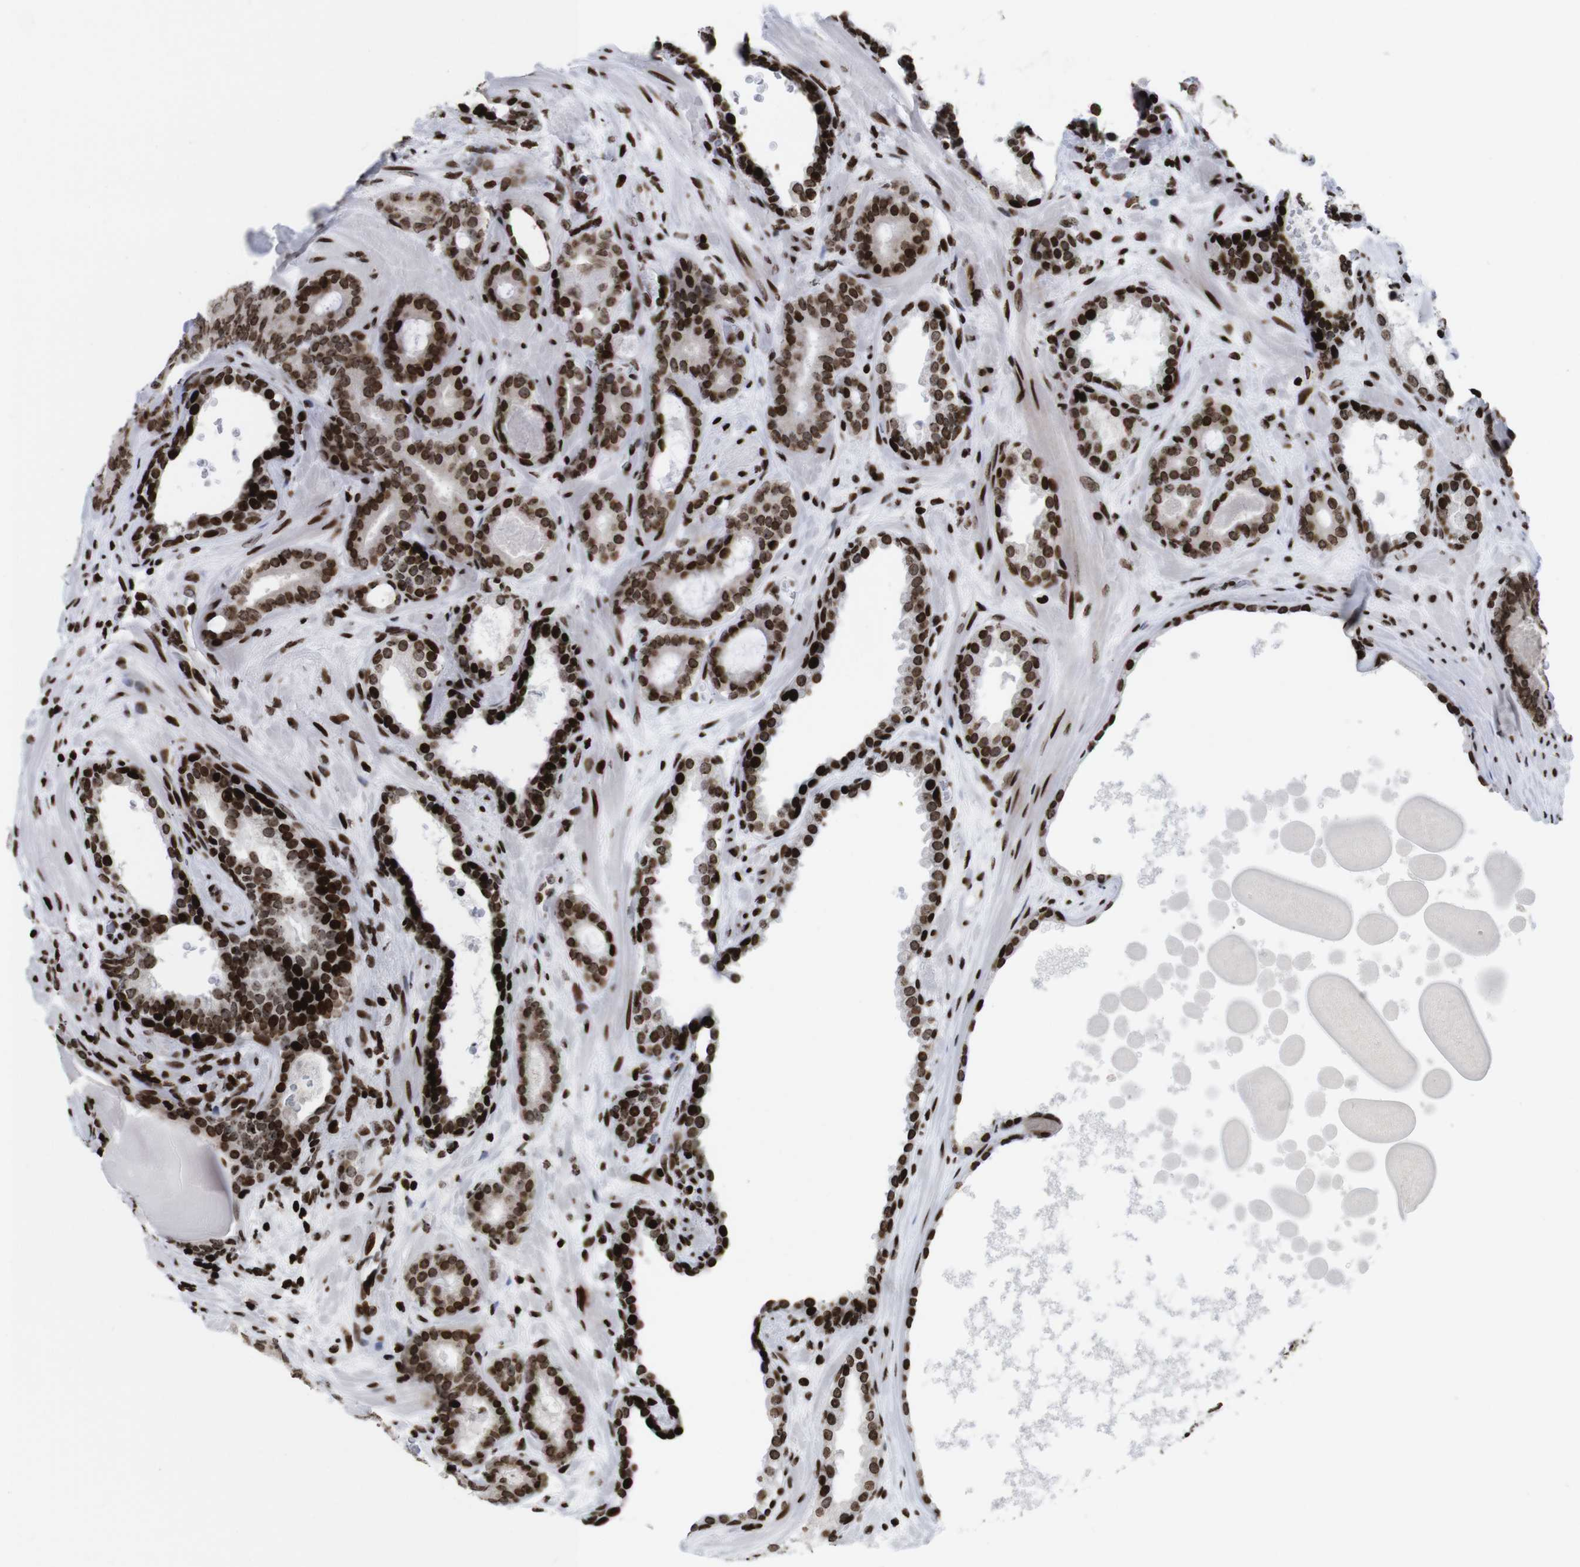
{"staining": {"intensity": "strong", "quantity": ">75%", "location": "nuclear"}, "tissue": "prostate cancer", "cell_type": "Tumor cells", "image_type": "cancer", "snomed": [{"axis": "morphology", "description": "Adenocarcinoma, High grade"}, {"axis": "topography", "description": "Prostate"}], "caption": "Prostate adenocarcinoma (high-grade) tissue shows strong nuclear positivity in approximately >75% of tumor cells, visualized by immunohistochemistry. (IHC, brightfield microscopy, high magnification).", "gene": "H1-4", "patient": {"sex": "male", "age": 60}}